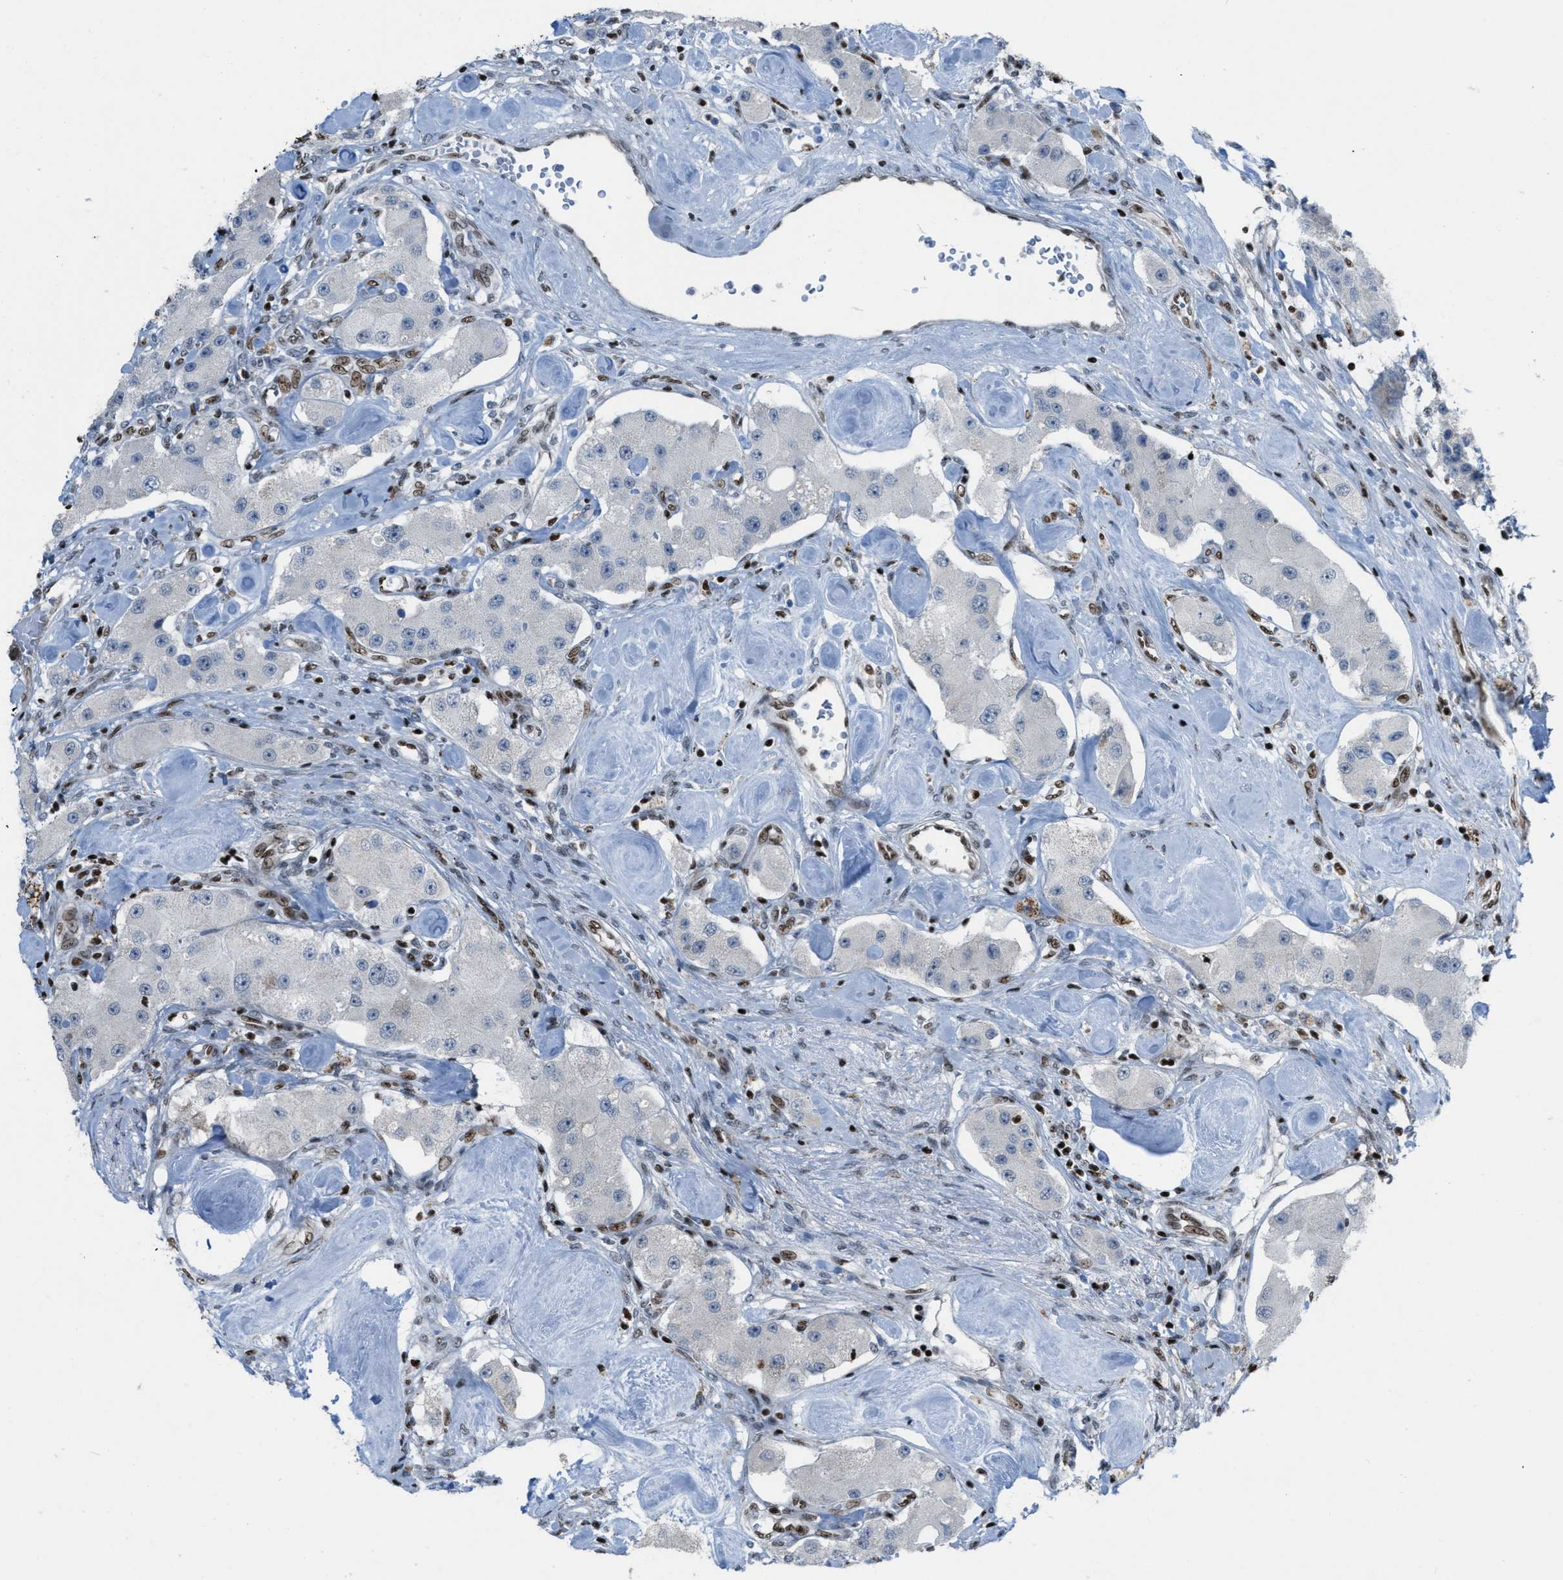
{"staining": {"intensity": "negative", "quantity": "none", "location": "none"}, "tissue": "carcinoid", "cell_type": "Tumor cells", "image_type": "cancer", "snomed": [{"axis": "morphology", "description": "Carcinoid, malignant, NOS"}, {"axis": "topography", "description": "Pancreas"}], "caption": "Human carcinoid stained for a protein using immunohistochemistry (IHC) displays no expression in tumor cells.", "gene": "SLFN5", "patient": {"sex": "male", "age": 41}}